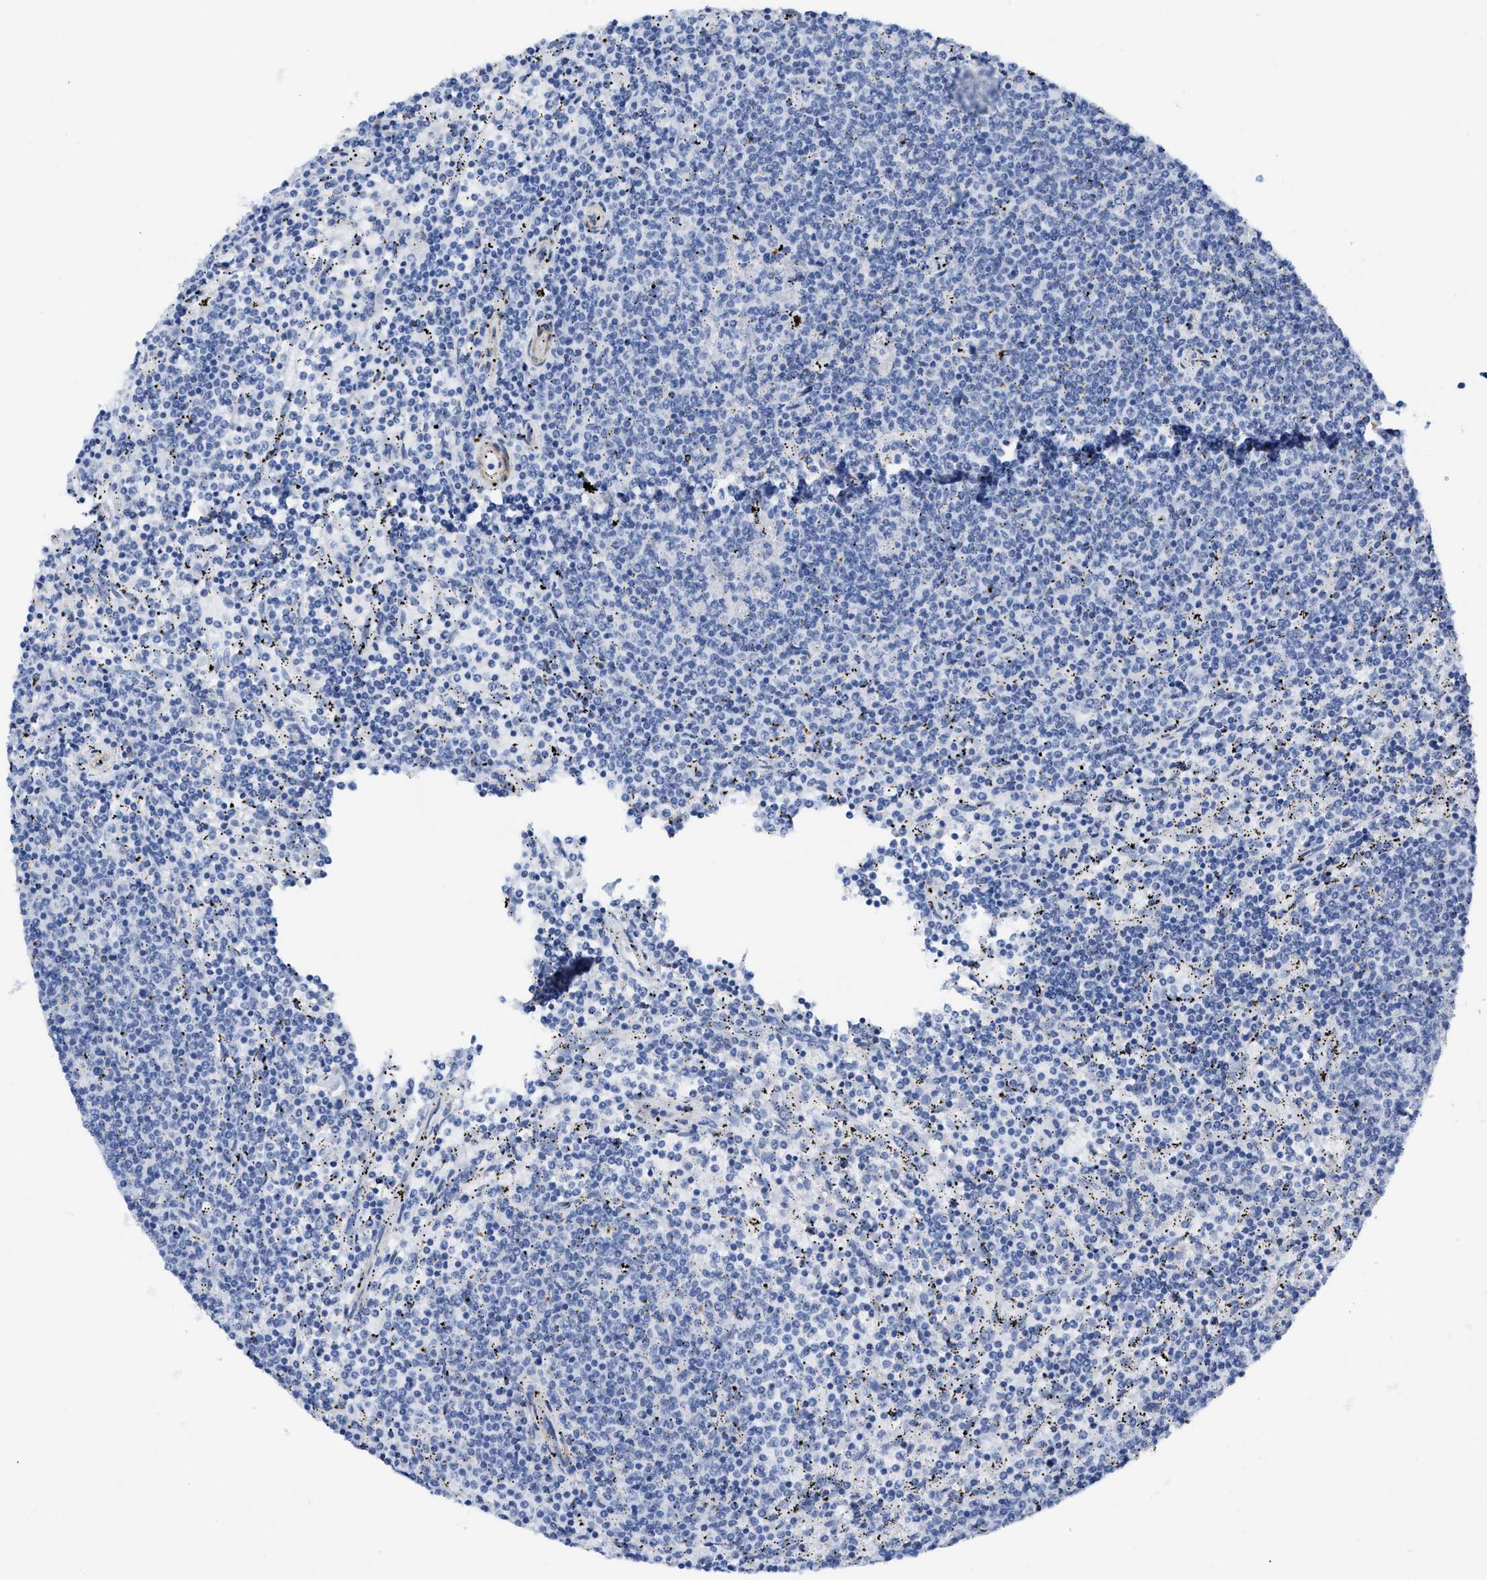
{"staining": {"intensity": "negative", "quantity": "none", "location": "none"}, "tissue": "lymphoma", "cell_type": "Tumor cells", "image_type": "cancer", "snomed": [{"axis": "morphology", "description": "Malignant lymphoma, non-Hodgkin's type, Low grade"}, {"axis": "topography", "description": "Spleen"}], "caption": "Protein analysis of malignant lymphoma, non-Hodgkin's type (low-grade) reveals no significant positivity in tumor cells.", "gene": "TUB", "patient": {"sex": "female", "age": 50}}